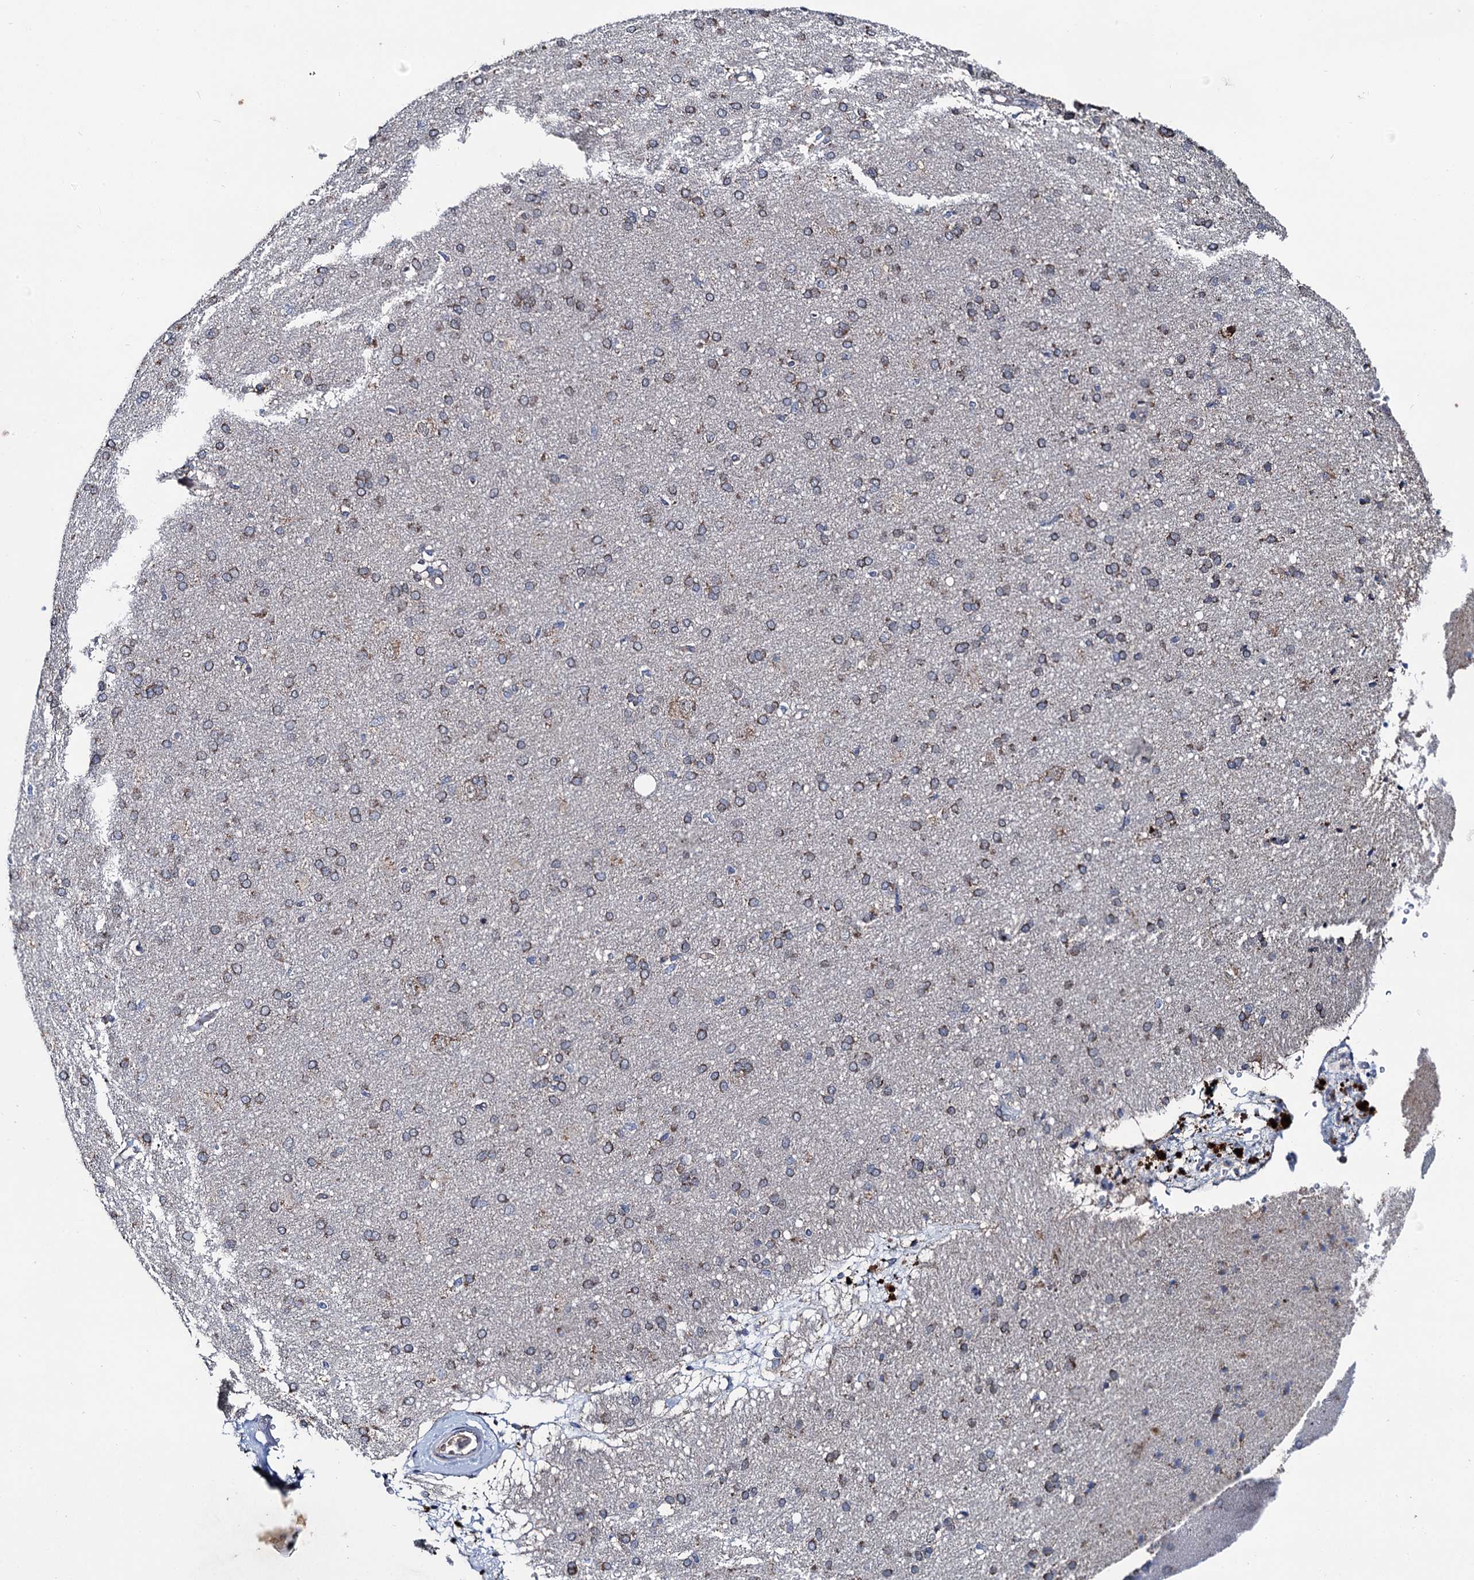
{"staining": {"intensity": "negative", "quantity": "none", "location": "none"}, "tissue": "cerebral cortex", "cell_type": "Endothelial cells", "image_type": "normal", "snomed": [{"axis": "morphology", "description": "Normal tissue, NOS"}, {"axis": "topography", "description": "Cerebral cortex"}], "caption": "DAB (3,3'-diaminobenzidine) immunohistochemical staining of normal cerebral cortex demonstrates no significant positivity in endothelial cells. (DAB IHC visualized using brightfield microscopy, high magnification).", "gene": "METTL4", "patient": {"sex": "male", "age": 62}}